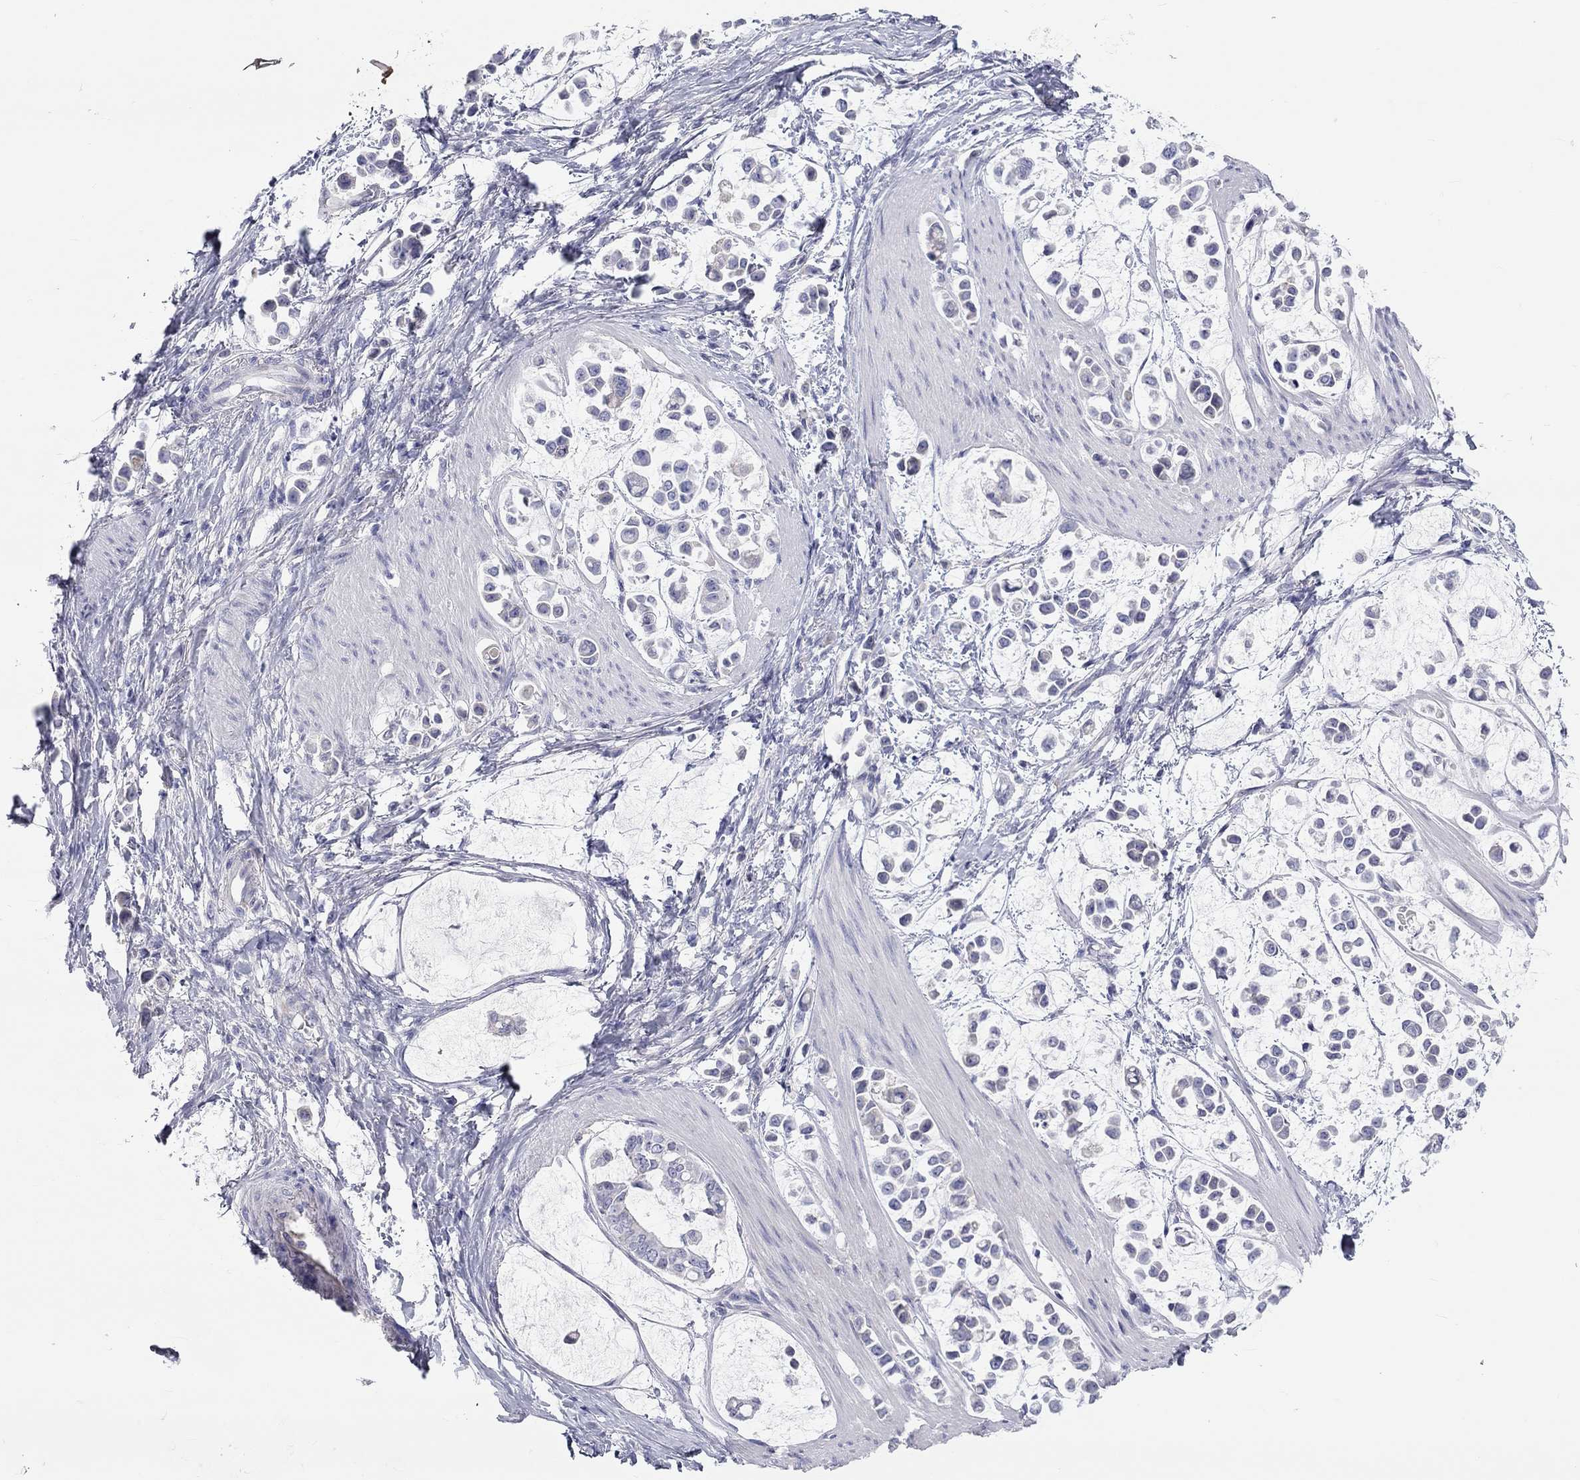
{"staining": {"intensity": "negative", "quantity": "none", "location": "none"}, "tissue": "stomach cancer", "cell_type": "Tumor cells", "image_type": "cancer", "snomed": [{"axis": "morphology", "description": "Adenocarcinoma, NOS"}, {"axis": "topography", "description": "Stomach"}], "caption": "Human stomach cancer (adenocarcinoma) stained for a protein using IHC demonstrates no positivity in tumor cells.", "gene": "ST7L", "patient": {"sex": "male", "age": 82}}